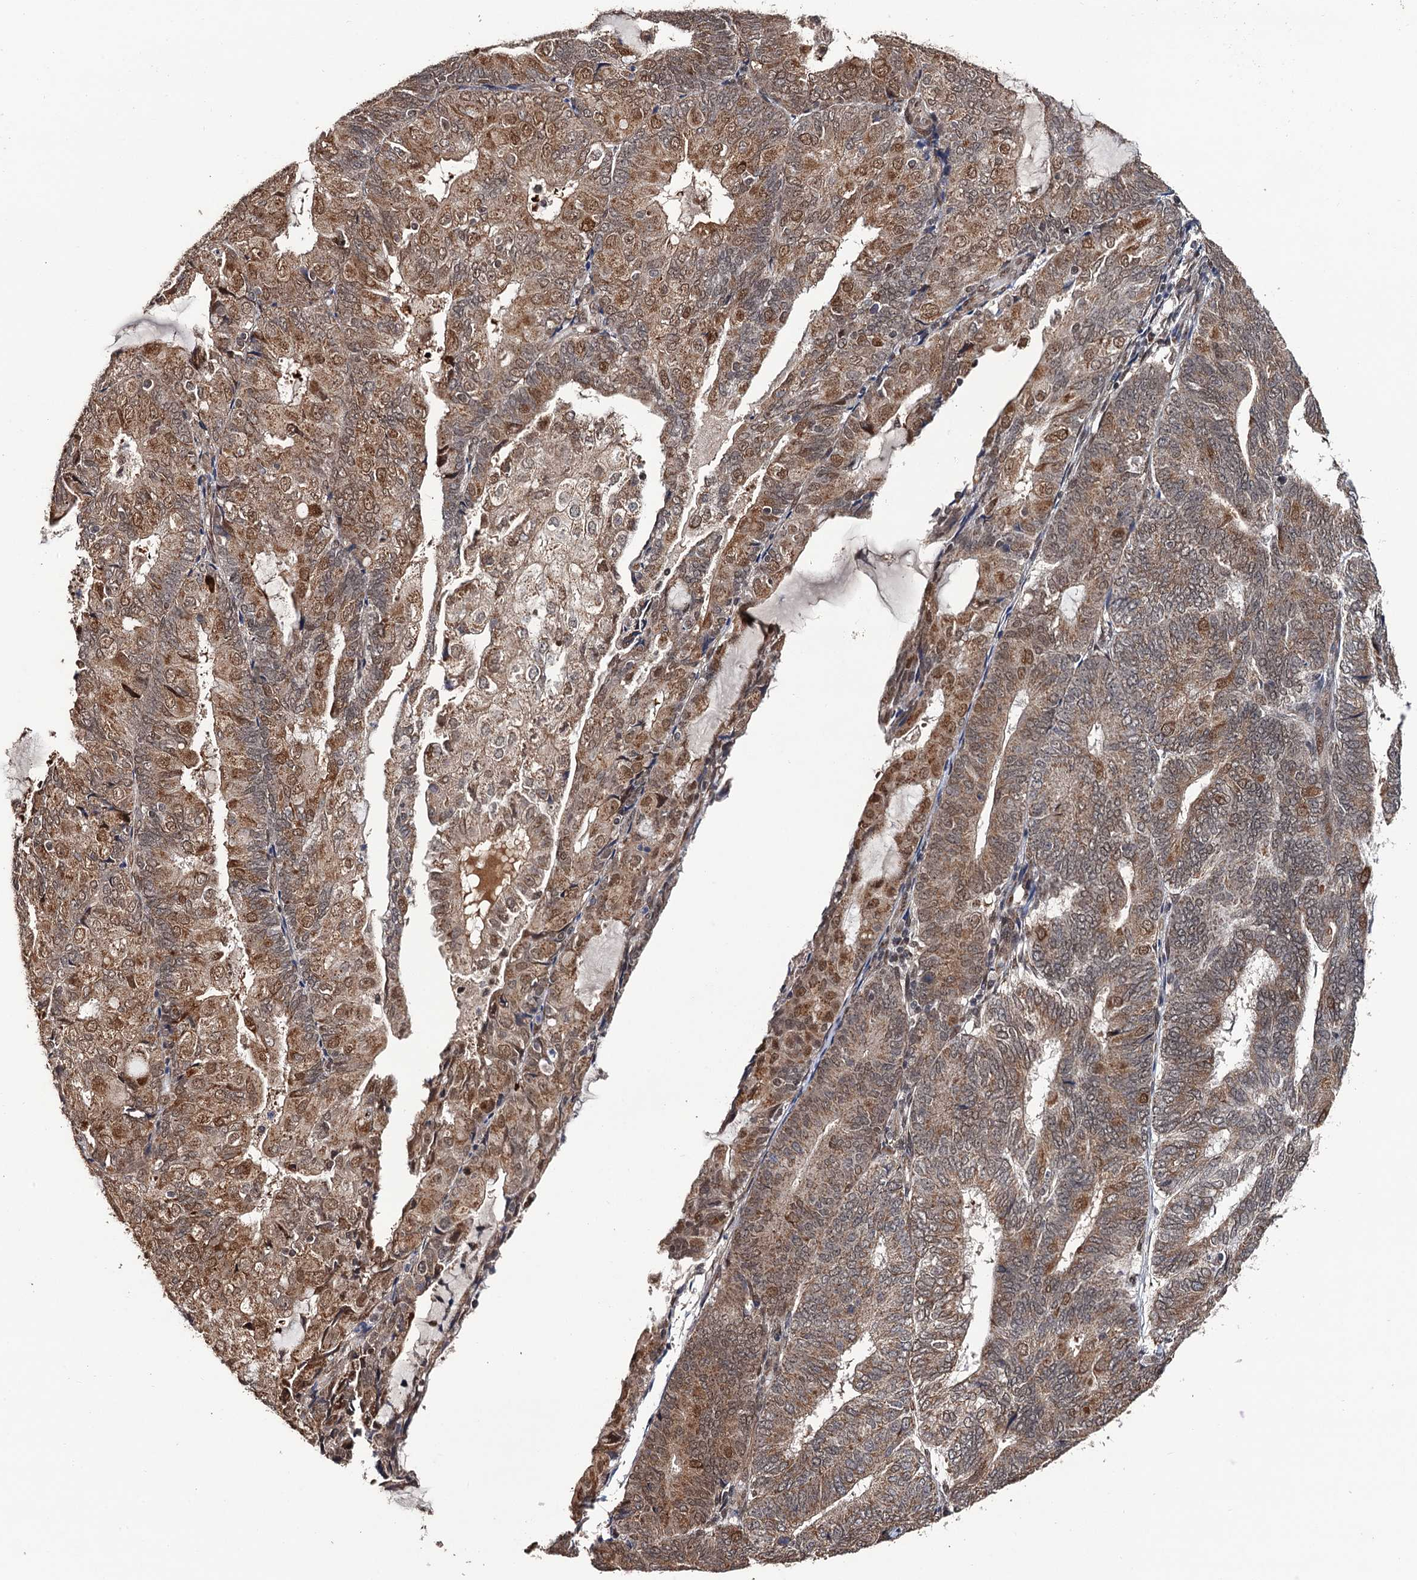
{"staining": {"intensity": "moderate", "quantity": ">75%", "location": "cytoplasmic/membranous,nuclear"}, "tissue": "endometrial cancer", "cell_type": "Tumor cells", "image_type": "cancer", "snomed": [{"axis": "morphology", "description": "Adenocarcinoma, NOS"}, {"axis": "topography", "description": "Endometrium"}], "caption": "Brown immunohistochemical staining in human endometrial cancer displays moderate cytoplasmic/membranous and nuclear positivity in about >75% of tumor cells. The protein is stained brown, and the nuclei are stained in blue (DAB (3,3'-diaminobenzidine) IHC with brightfield microscopy, high magnification).", "gene": "LRRC63", "patient": {"sex": "female", "age": 81}}